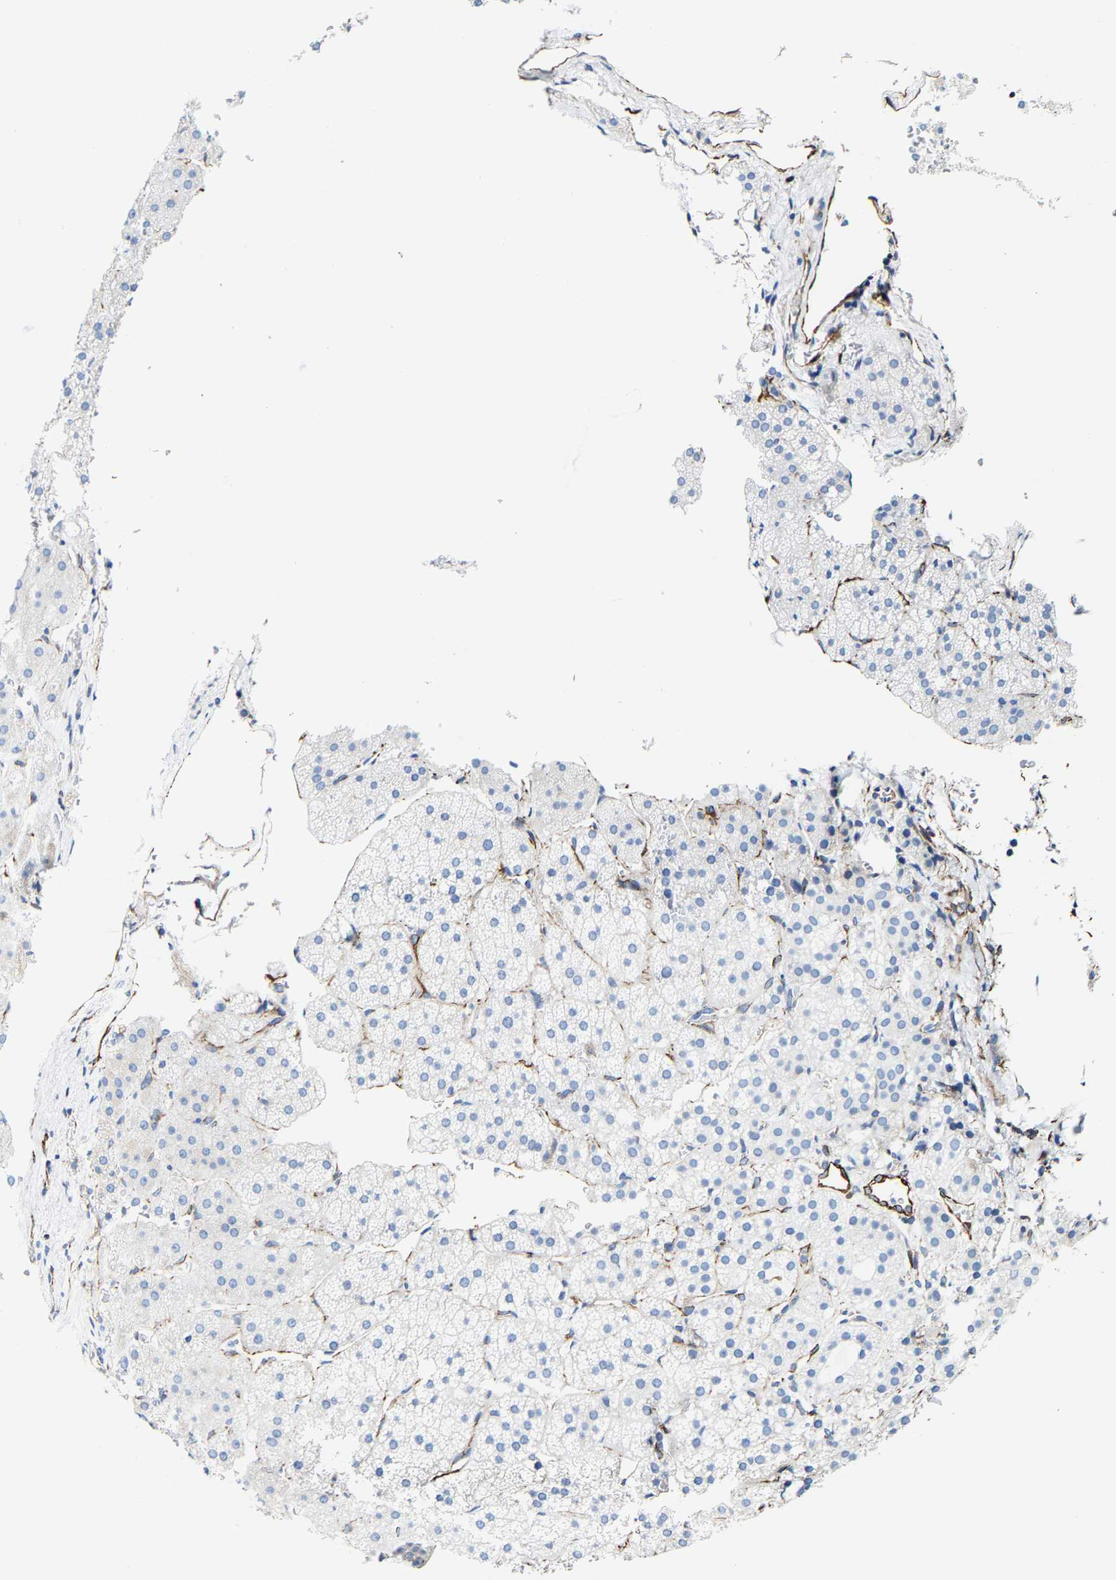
{"staining": {"intensity": "negative", "quantity": "none", "location": "none"}, "tissue": "adrenal gland", "cell_type": "Glandular cells", "image_type": "normal", "snomed": [{"axis": "morphology", "description": "Normal tissue, NOS"}, {"axis": "topography", "description": "Adrenal gland"}], "caption": "Glandular cells show no significant staining in benign adrenal gland.", "gene": "MMEL1", "patient": {"sex": "female", "age": 44}}